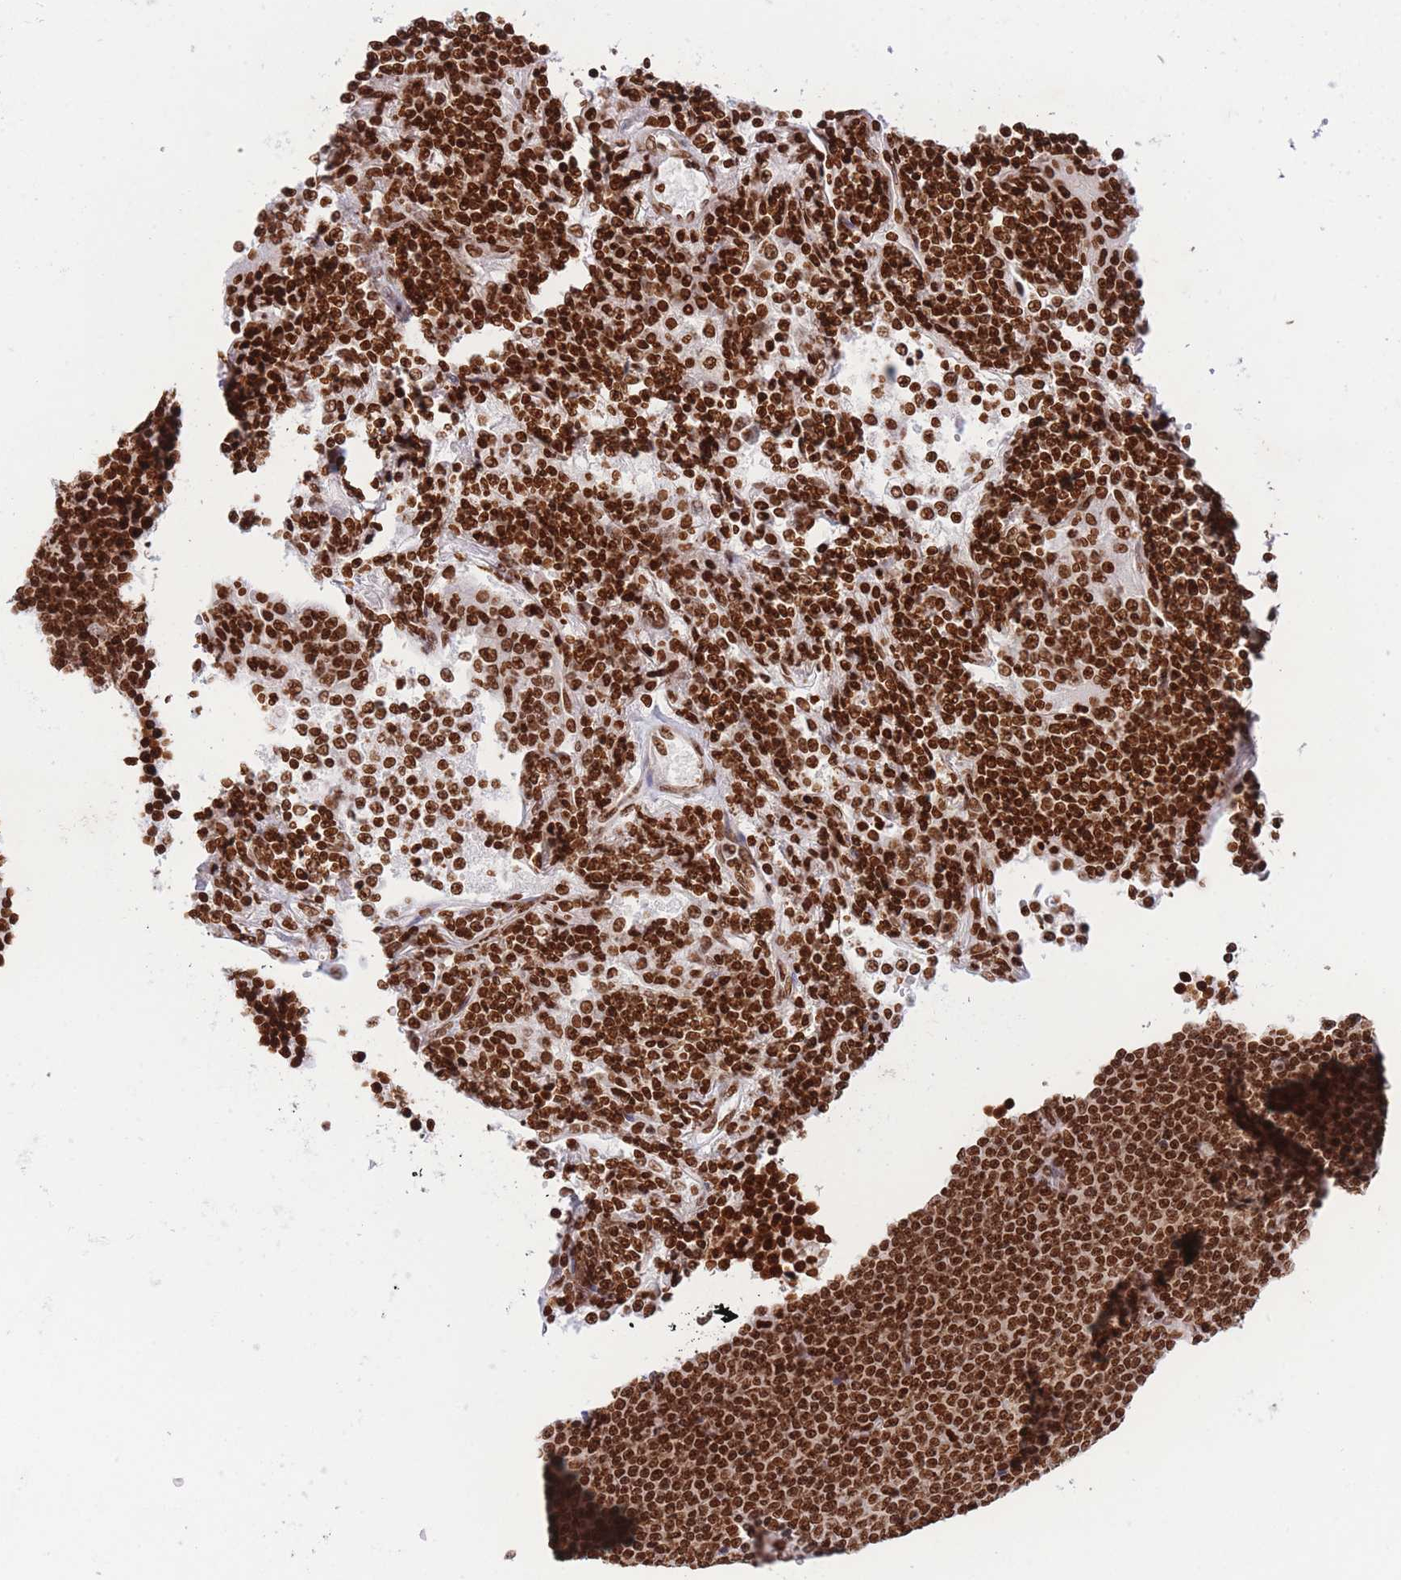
{"staining": {"intensity": "strong", "quantity": ">75%", "location": "nuclear"}, "tissue": "lymphoma", "cell_type": "Tumor cells", "image_type": "cancer", "snomed": [{"axis": "morphology", "description": "Malignant lymphoma, non-Hodgkin's type, Low grade"}, {"axis": "topography", "description": "Lymph node"}], "caption": "Lymphoma stained with a brown dye reveals strong nuclear positive expression in about >75% of tumor cells.", "gene": "H2BC11", "patient": {"sex": "female", "age": 67}}